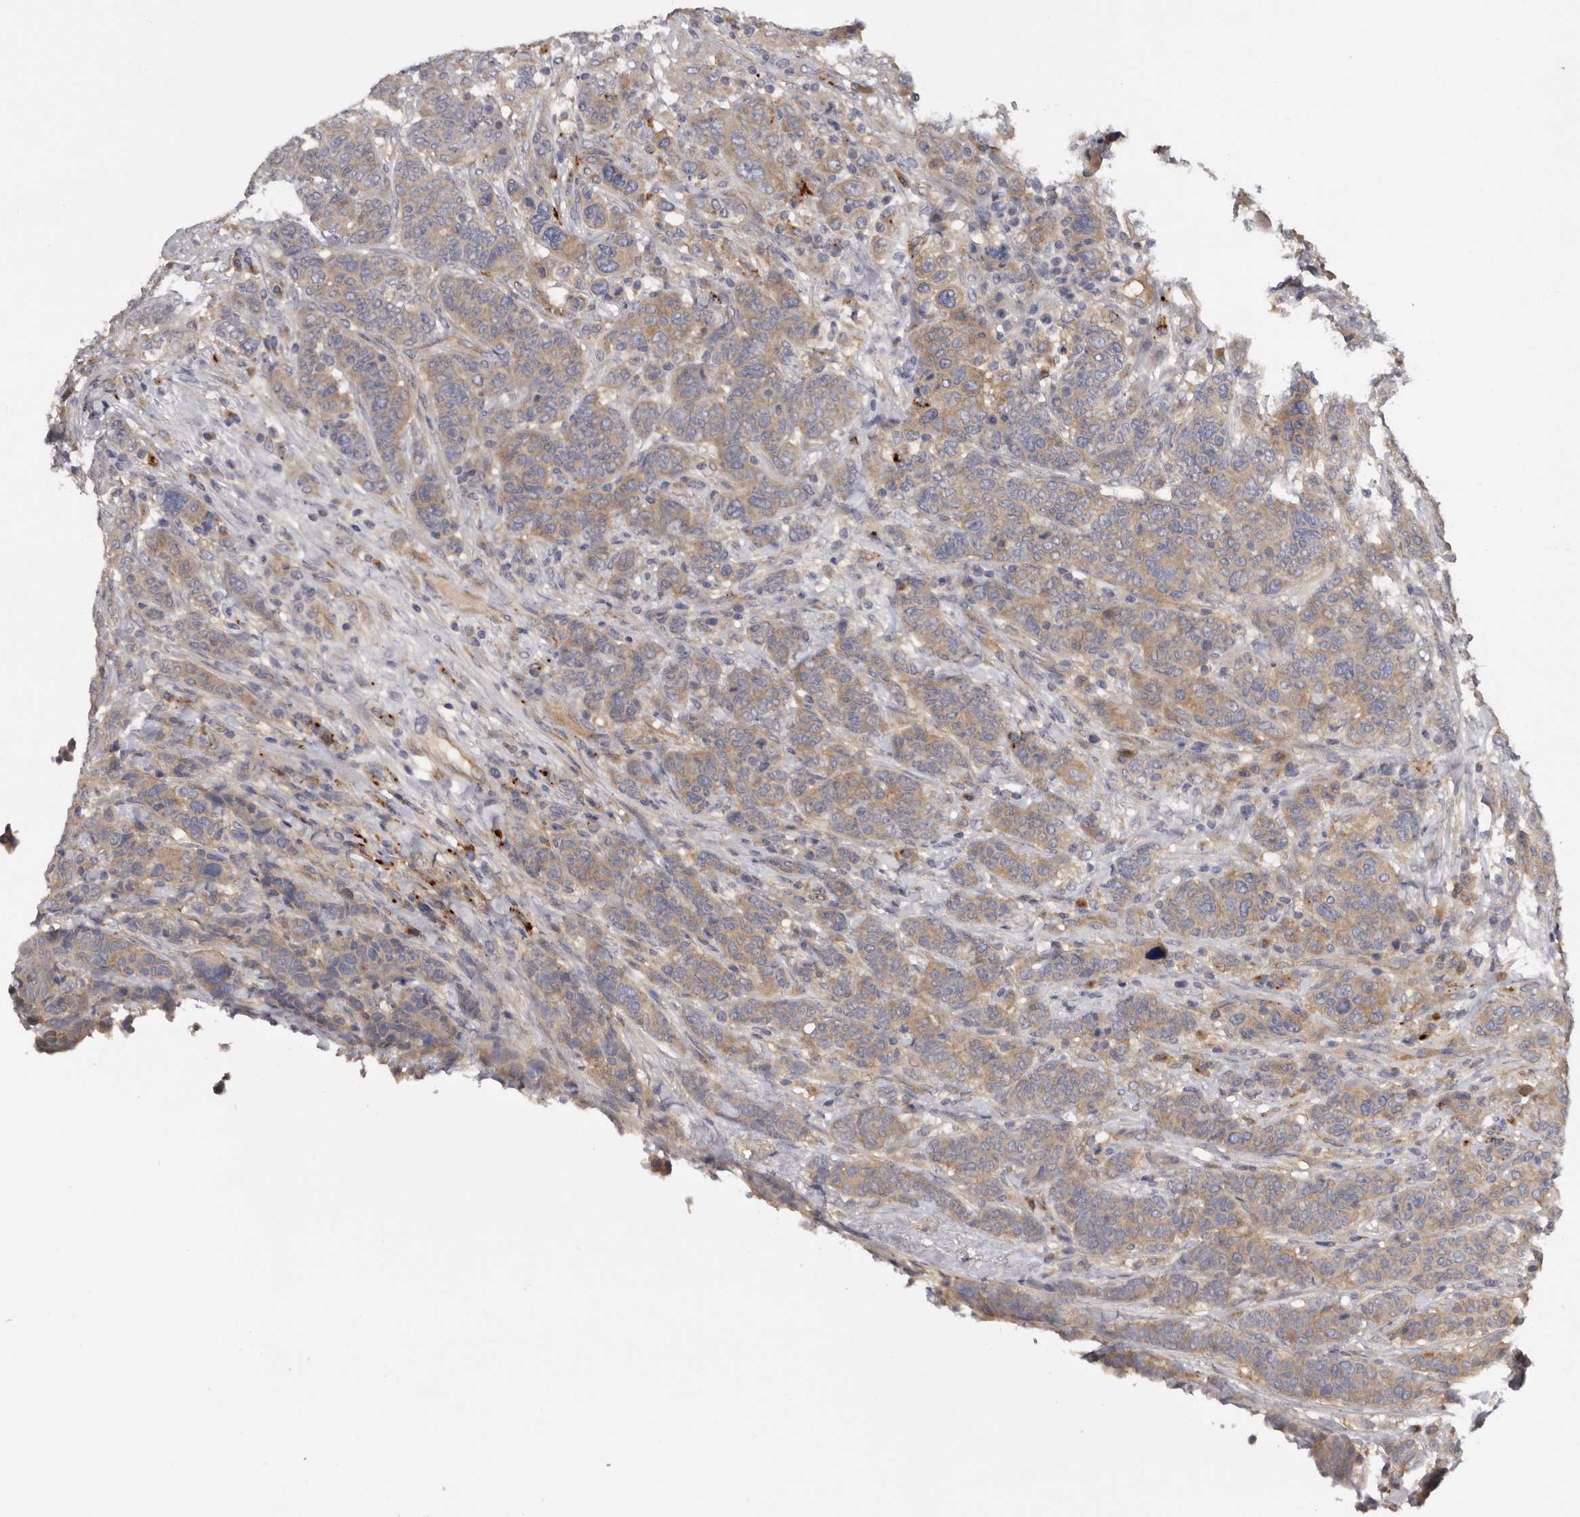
{"staining": {"intensity": "weak", "quantity": "25%-75%", "location": "cytoplasmic/membranous"}, "tissue": "breast cancer", "cell_type": "Tumor cells", "image_type": "cancer", "snomed": [{"axis": "morphology", "description": "Duct carcinoma"}, {"axis": "topography", "description": "Breast"}], "caption": "Immunohistochemistry photomicrograph of breast cancer stained for a protein (brown), which shows low levels of weak cytoplasmic/membranous expression in about 25%-75% of tumor cells.", "gene": "INKA2", "patient": {"sex": "female", "age": 37}}